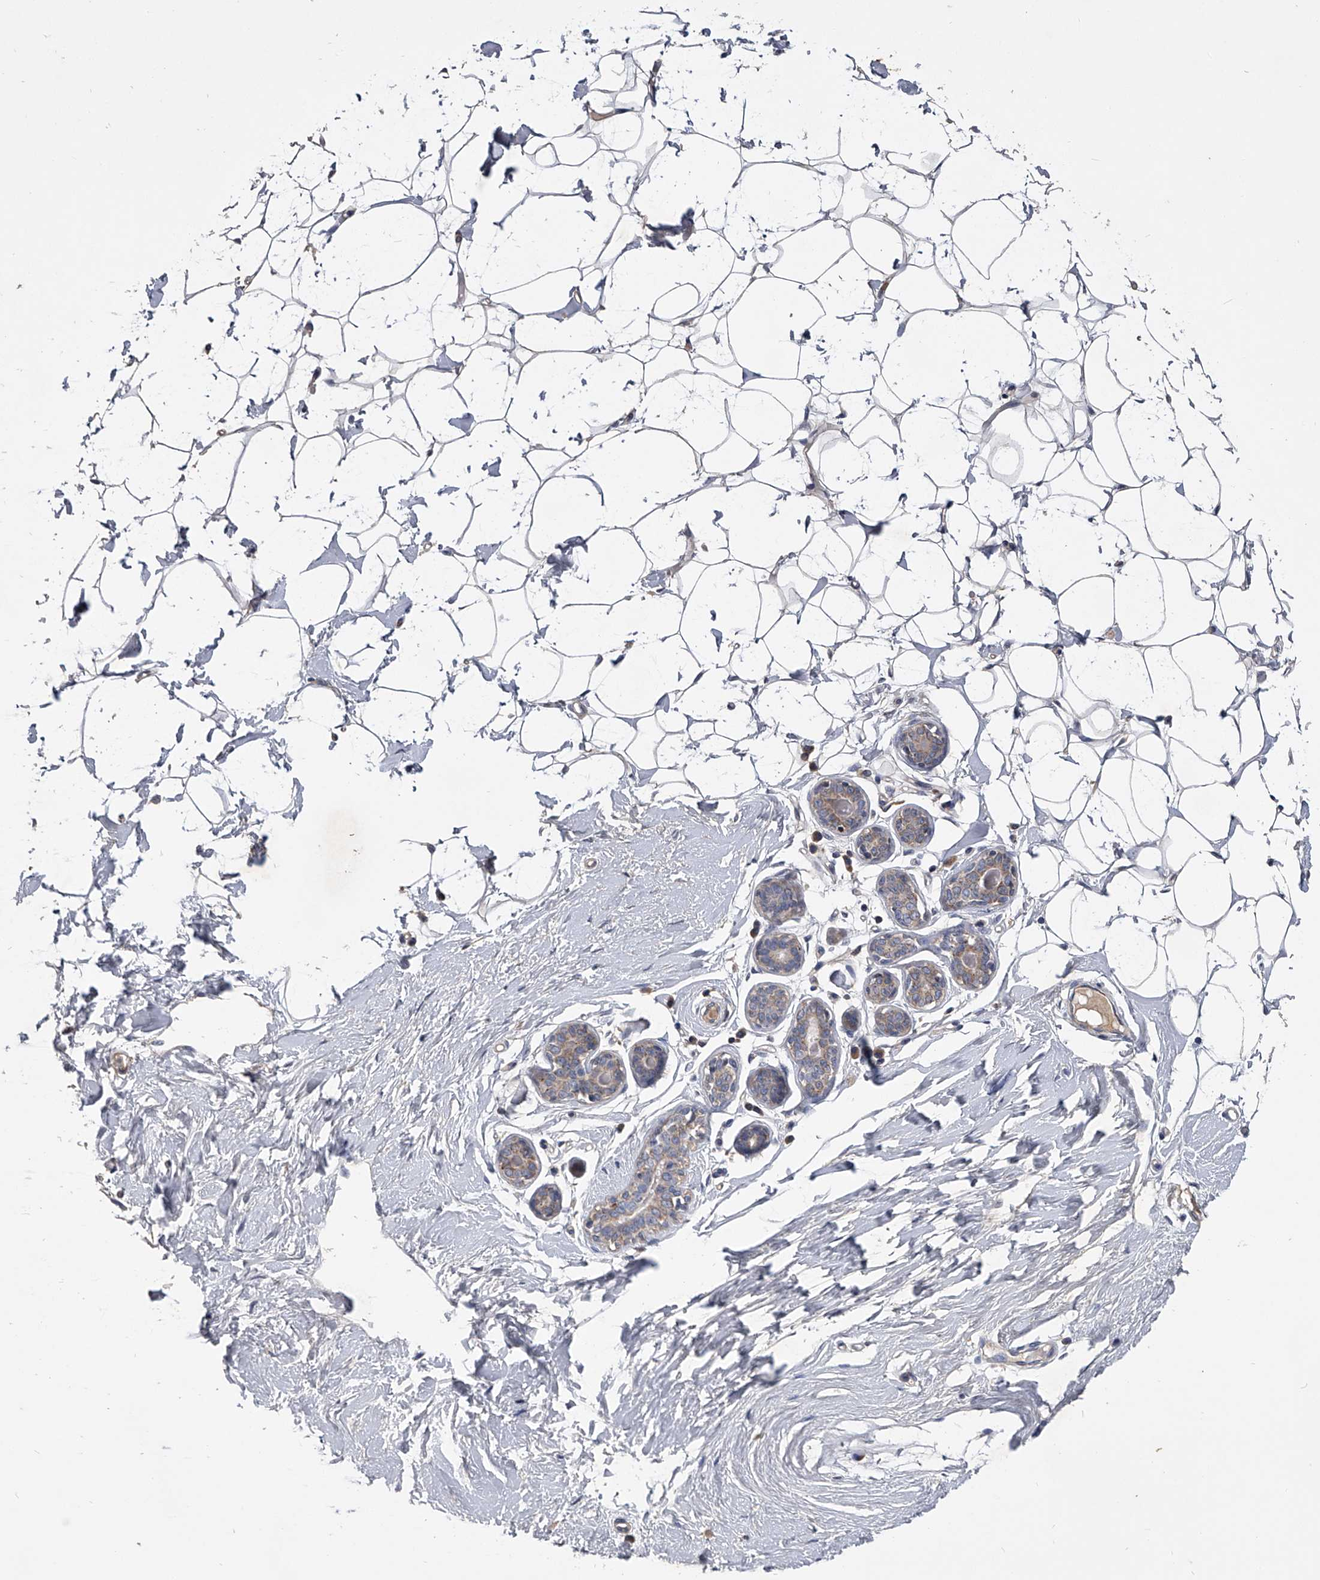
{"staining": {"intensity": "negative", "quantity": "none", "location": "none"}, "tissue": "adipose tissue", "cell_type": "Adipocytes", "image_type": "normal", "snomed": [{"axis": "morphology", "description": "Normal tissue, NOS"}, {"axis": "topography", "description": "Breast"}], "caption": "The image exhibits no significant staining in adipocytes of adipose tissue. Nuclei are stained in blue.", "gene": "NRP1", "patient": {"sex": "female", "age": 23}}